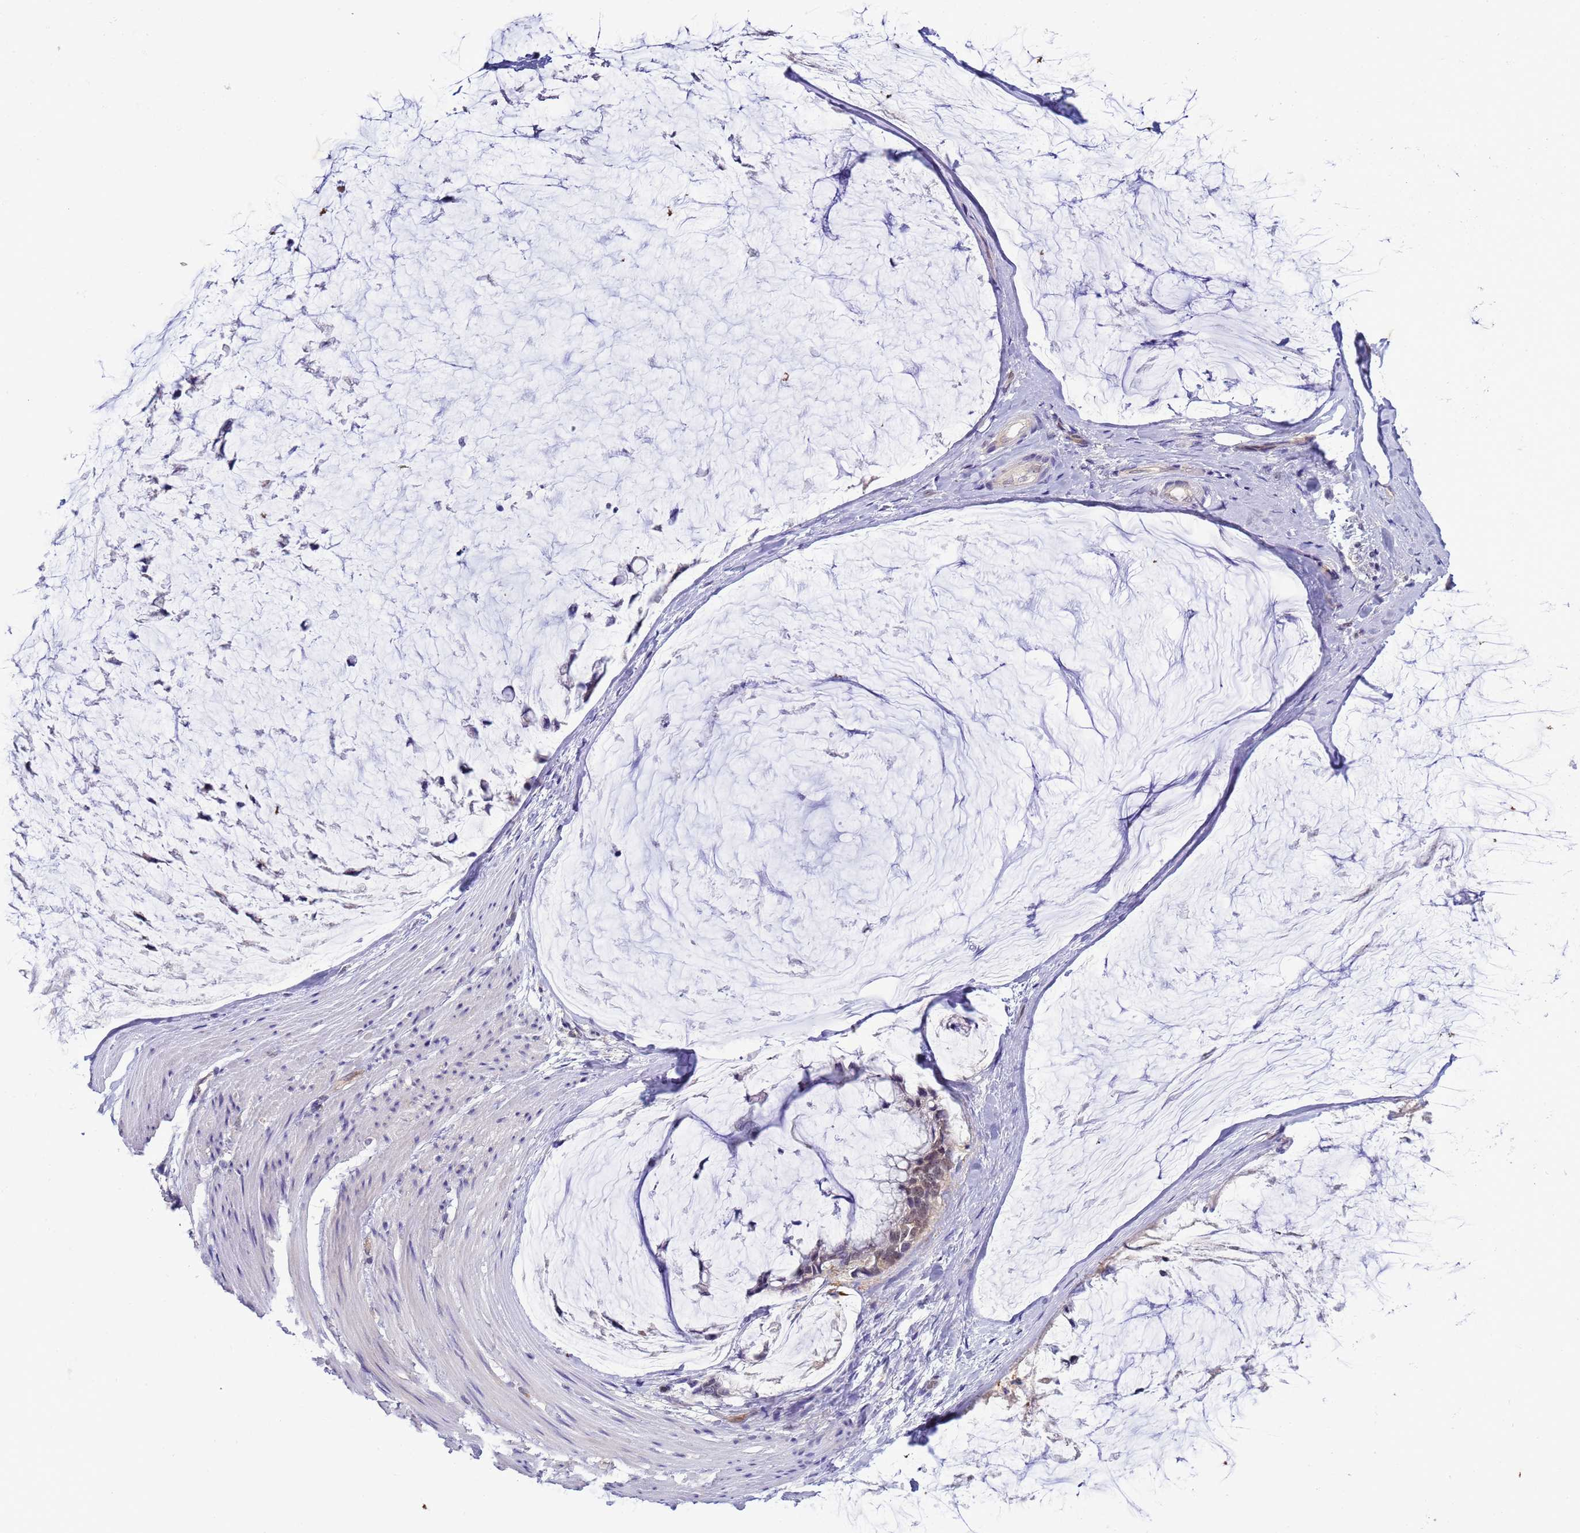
{"staining": {"intensity": "weak", "quantity": "<25%", "location": "cytoplasmic/membranous"}, "tissue": "ovarian cancer", "cell_type": "Tumor cells", "image_type": "cancer", "snomed": [{"axis": "morphology", "description": "Cystadenocarcinoma, mucinous, NOS"}, {"axis": "topography", "description": "Ovary"}], "caption": "Ovarian cancer was stained to show a protein in brown. There is no significant positivity in tumor cells.", "gene": "DDI2", "patient": {"sex": "female", "age": 39}}